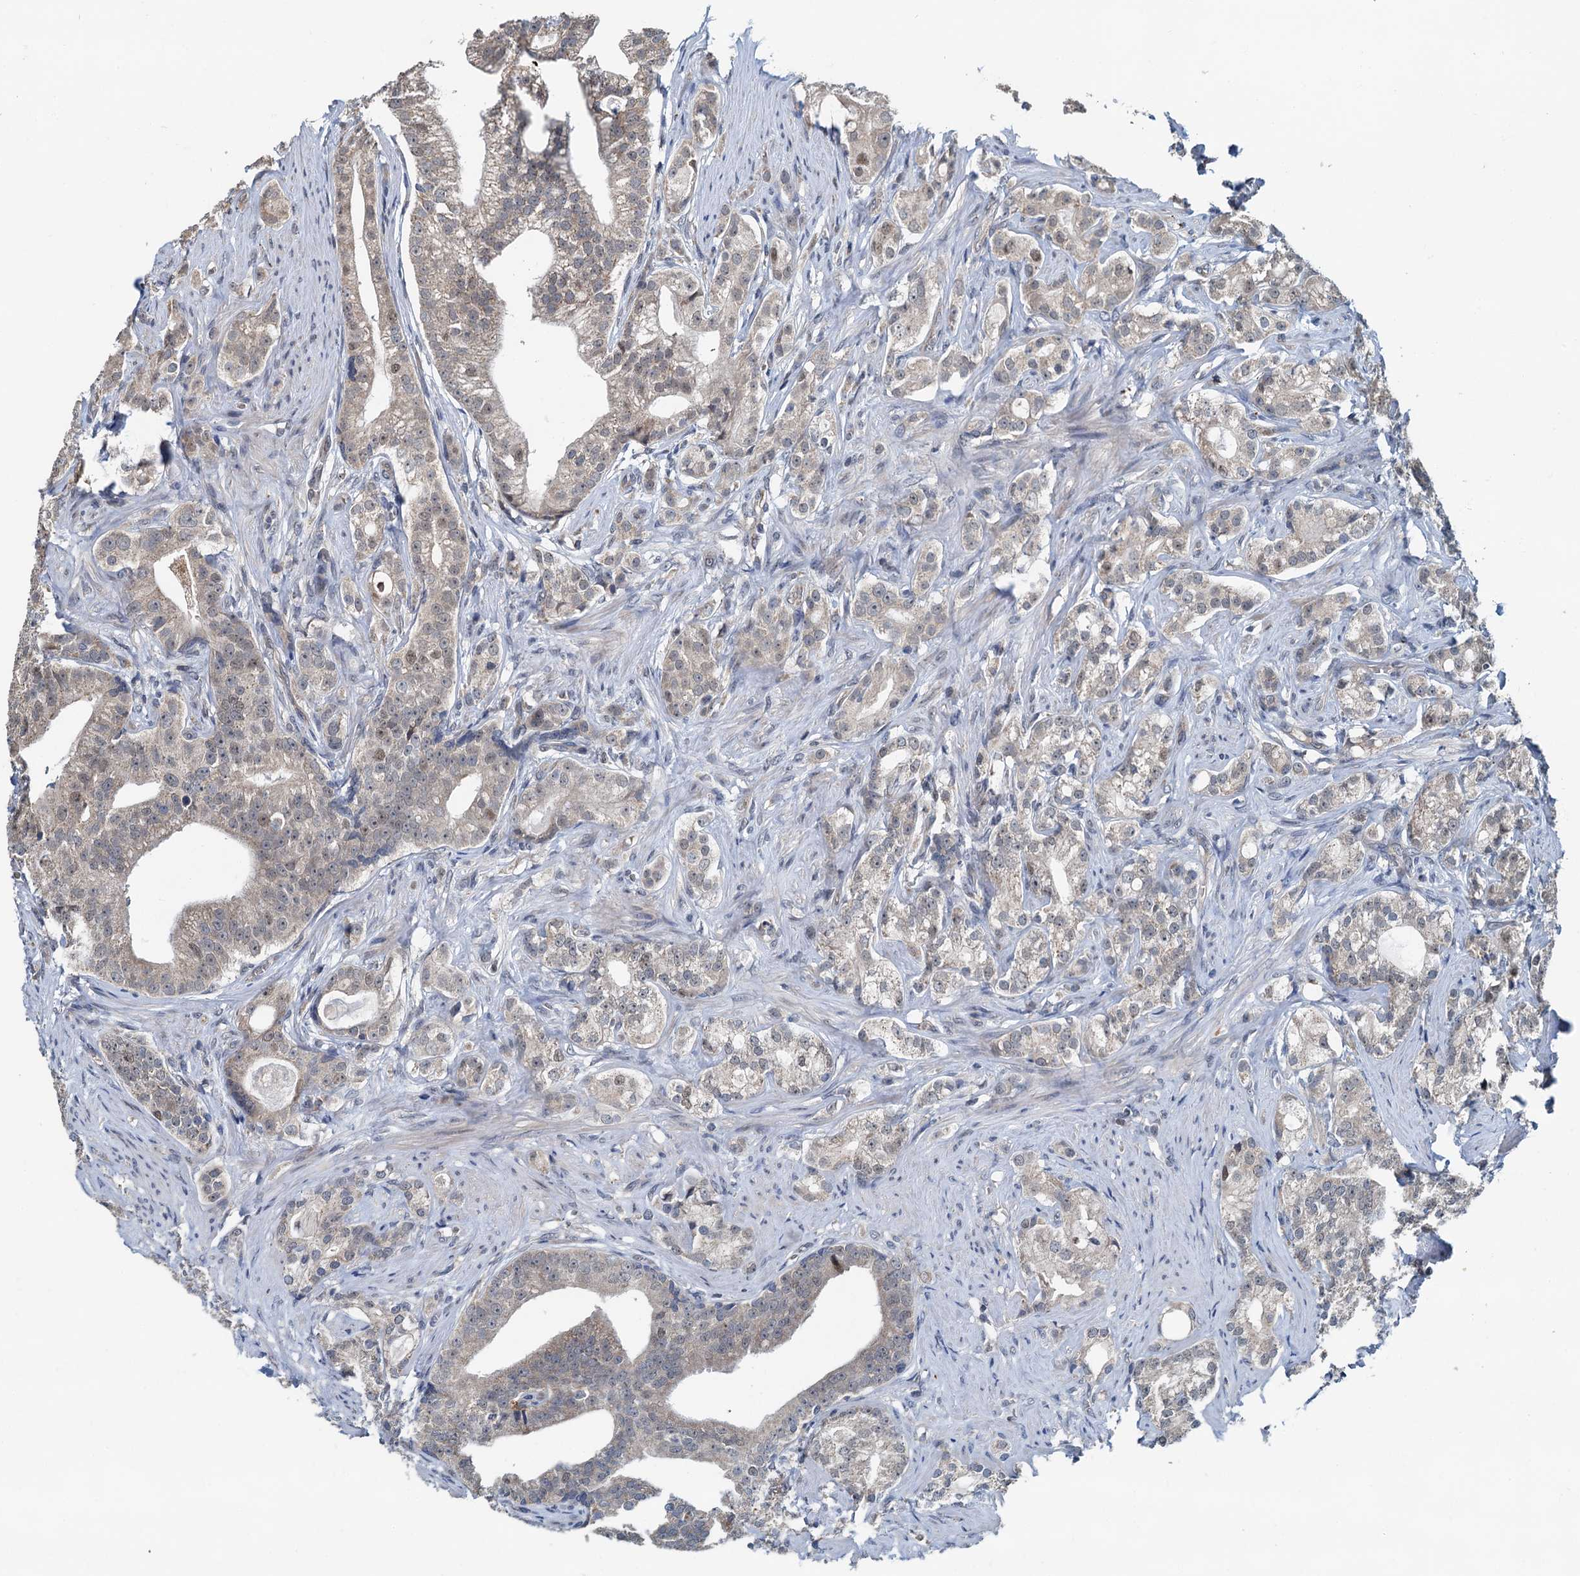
{"staining": {"intensity": "weak", "quantity": "25%-75%", "location": "cytoplasmic/membranous"}, "tissue": "prostate cancer", "cell_type": "Tumor cells", "image_type": "cancer", "snomed": [{"axis": "morphology", "description": "Adenocarcinoma, Low grade"}, {"axis": "topography", "description": "Prostate"}], "caption": "Immunohistochemistry photomicrograph of neoplastic tissue: prostate cancer (low-grade adenocarcinoma) stained using immunohistochemistry exhibits low levels of weak protein expression localized specifically in the cytoplasmic/membranous of tumor cells, appearing as a cytoplasmic/membranous brown color.", "gene": "MCMBP", "patient": {"sex": "male", "age": 71}}